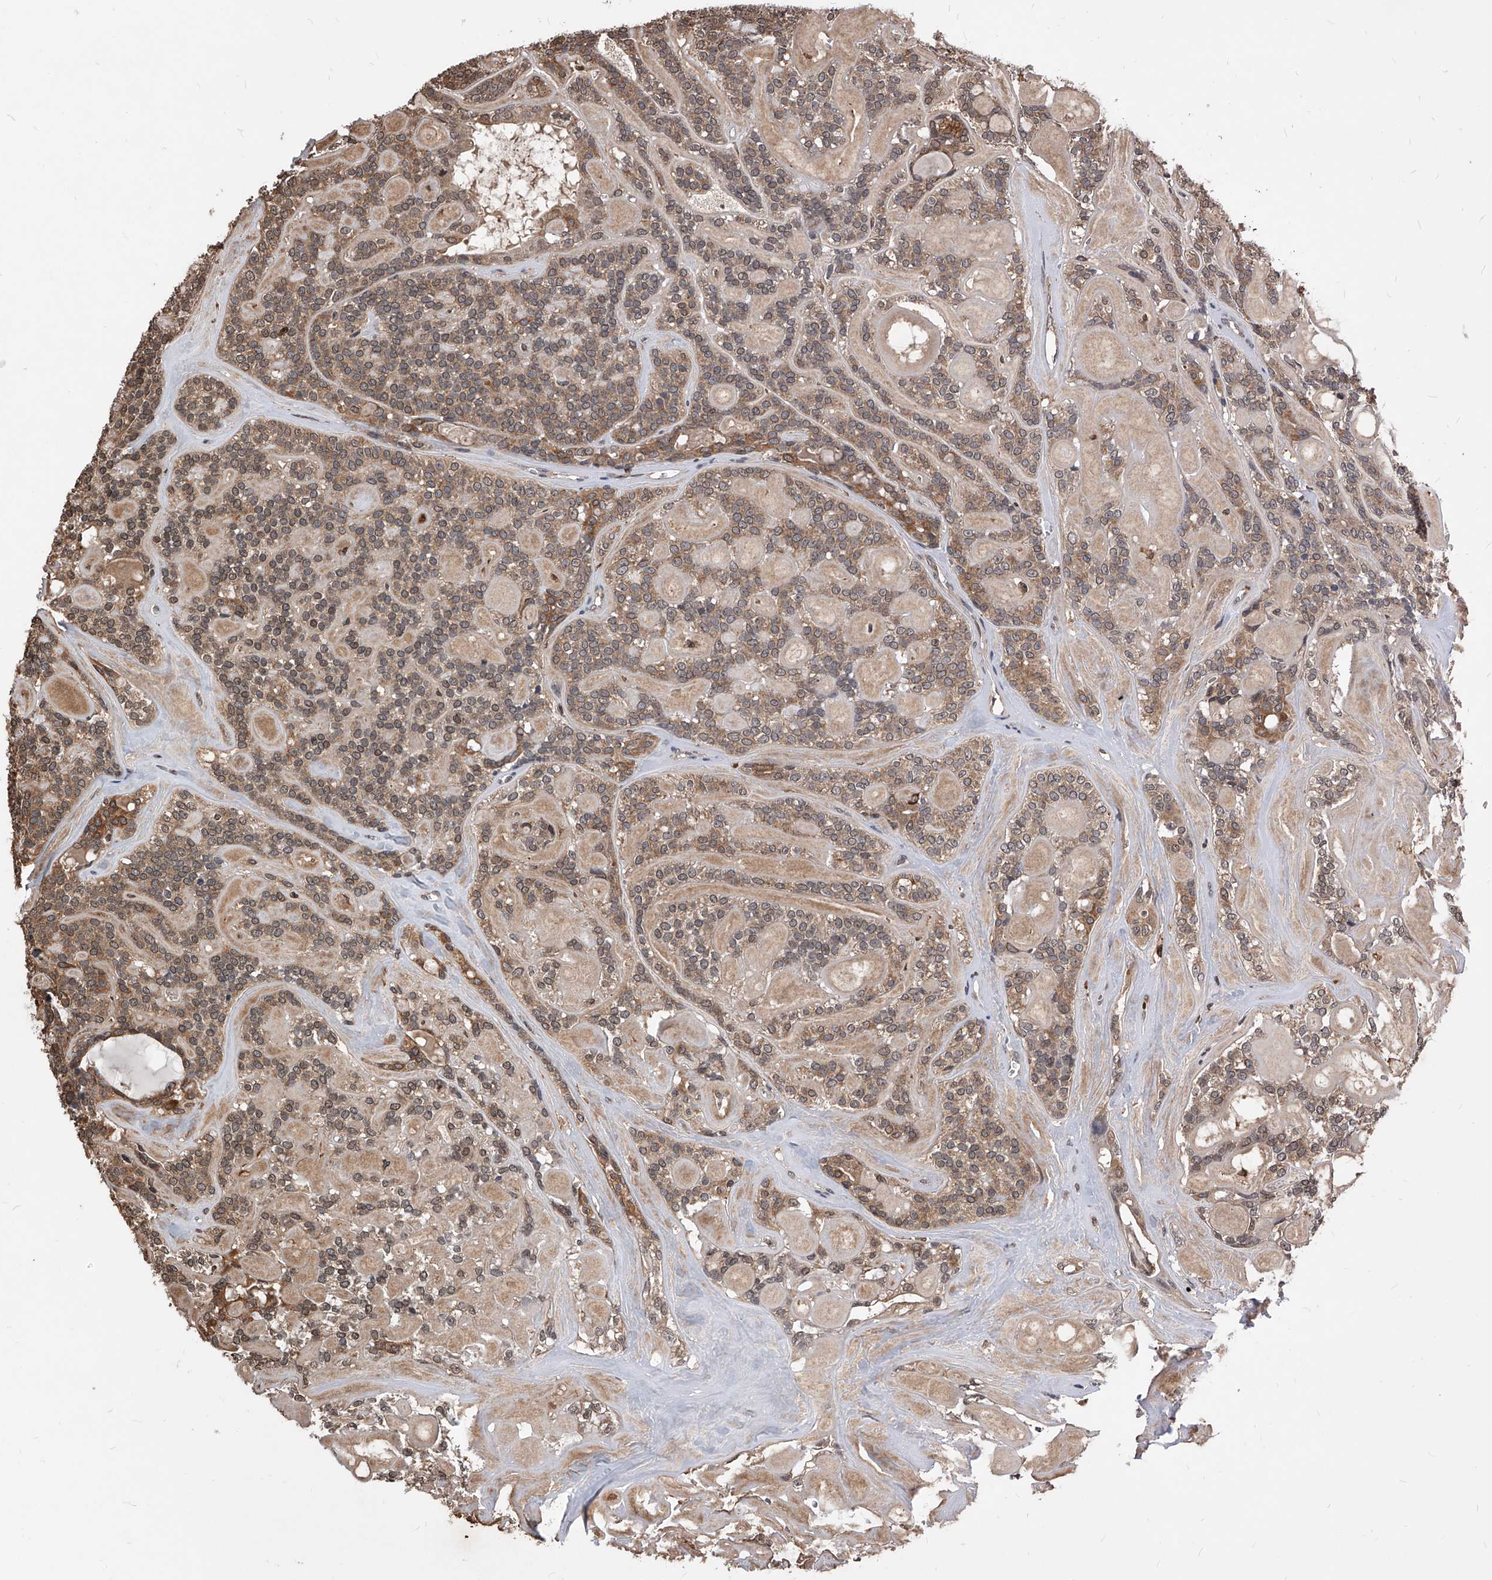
{"staining": {"intensity": "moderate", "quantity": ">75%", "location": "cytoplasmic/membranous"}, "tissue": "head and neck cancer", "cell_type": "Tumor cells", "image_type": "cancer", "snomed": [{"axis": "morphology", "description": "Adenocarcinoma, NOS"}, {"axis": "topography", "description": "Head-Neck"}], "caption": "Brown immunohistochemical staining in human adenocarcinoma (head and neck) reveals moderate cytoplasmic/membranous staining in approximately >75% of tumor cells.", "gene": "ID1", "patient": {"sex": "male", "age": 66}}